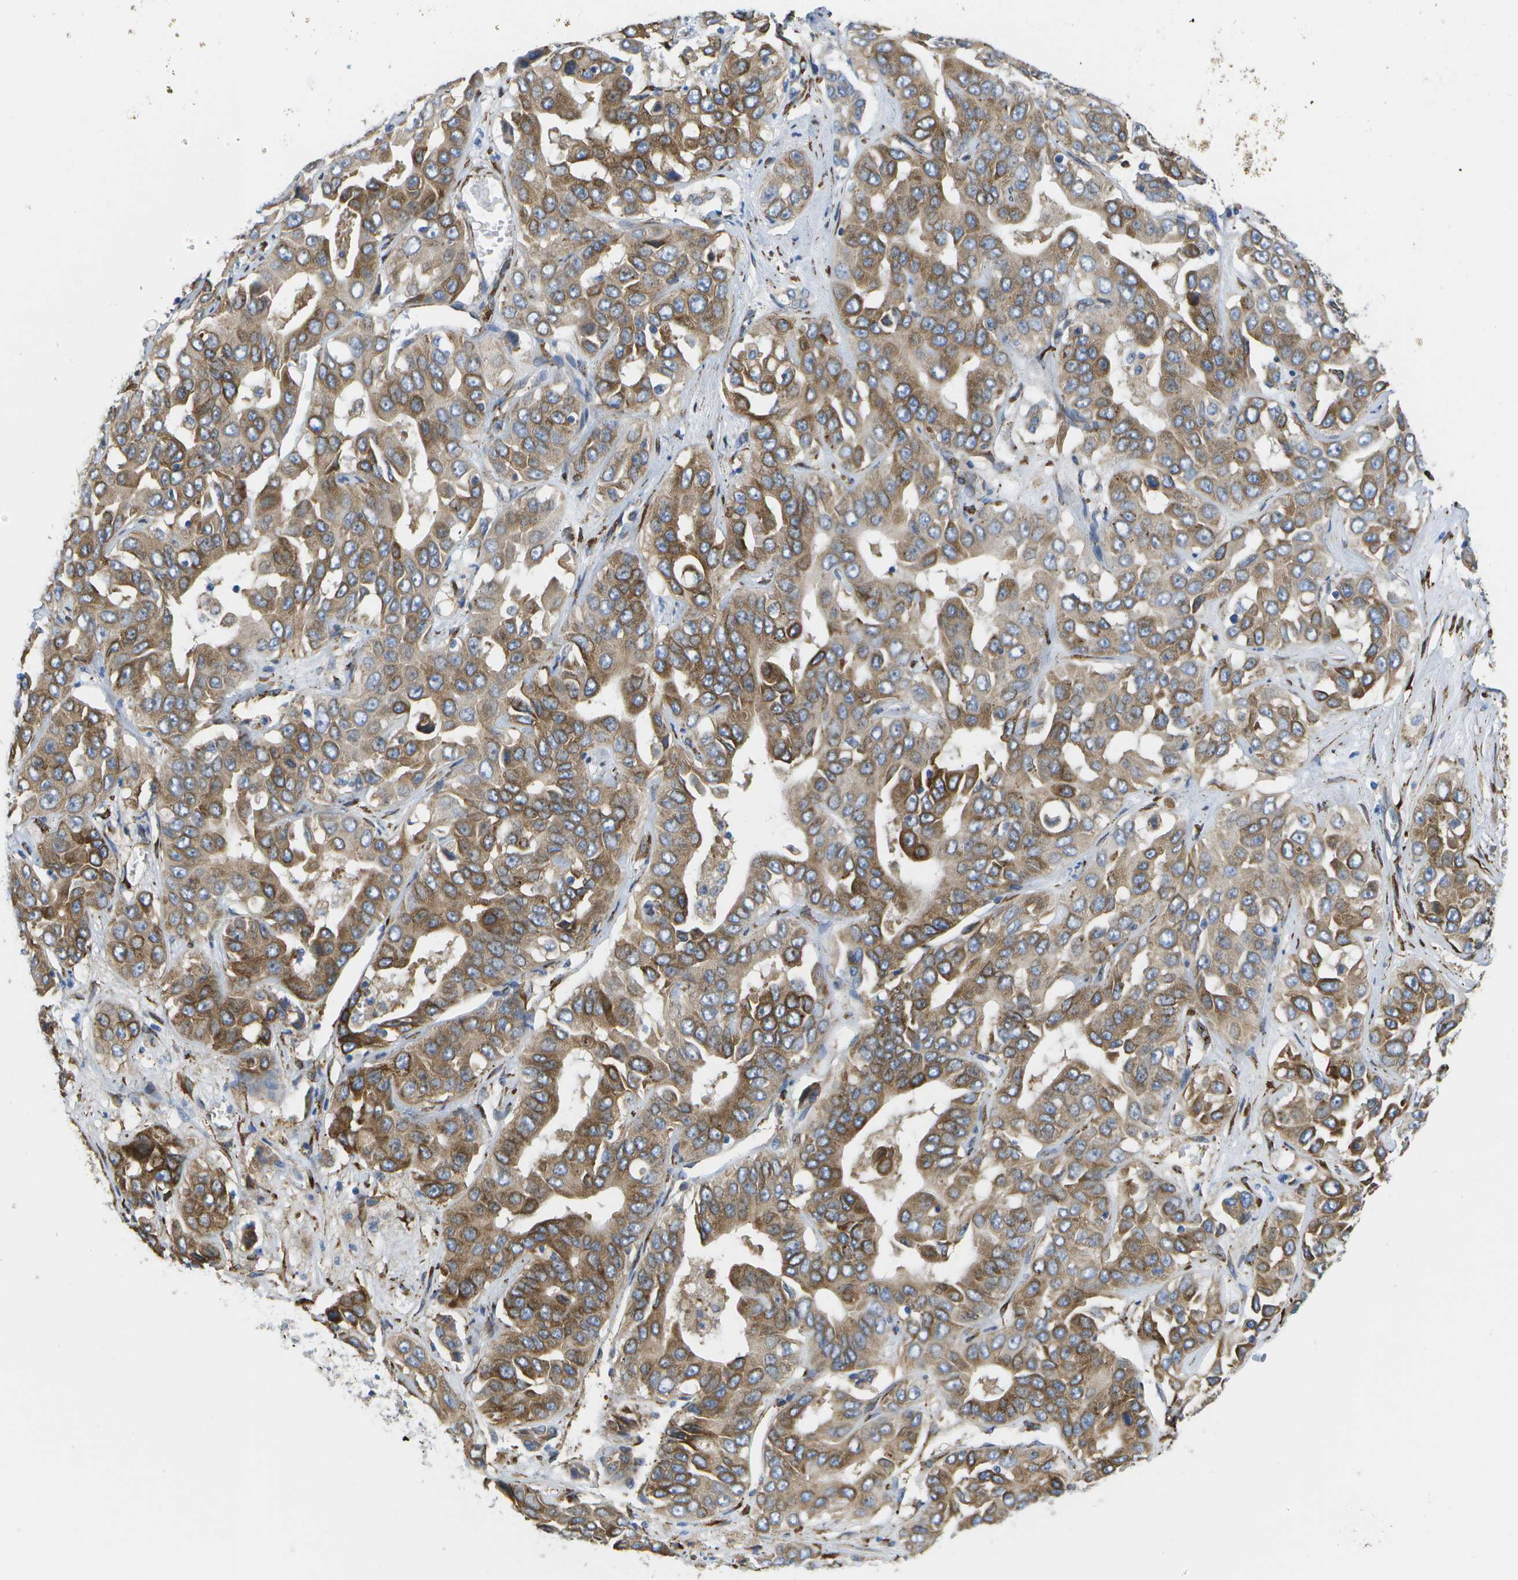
{"staining": {"intensity": "moderate", "quantity": ">75%", "location": "cytoplasmic/membranous"}, "tissue": "liver cancer", "cell_type": "Tumor cells", "image_type": "cancer", "snomed": [{"axis": "morphology", "description": "Cholangiocarcinoma"}, {"axis": "topography", "description": "Liver"}], "caption": "Liver cancer tissue displays moderate cytoplasmic/membranous positivity in approximately >75% of tumor cells, visualized by immunohistochemistry.", "gene": "ZDHHC17", "patient": {"sex": "female", "age": 52}}